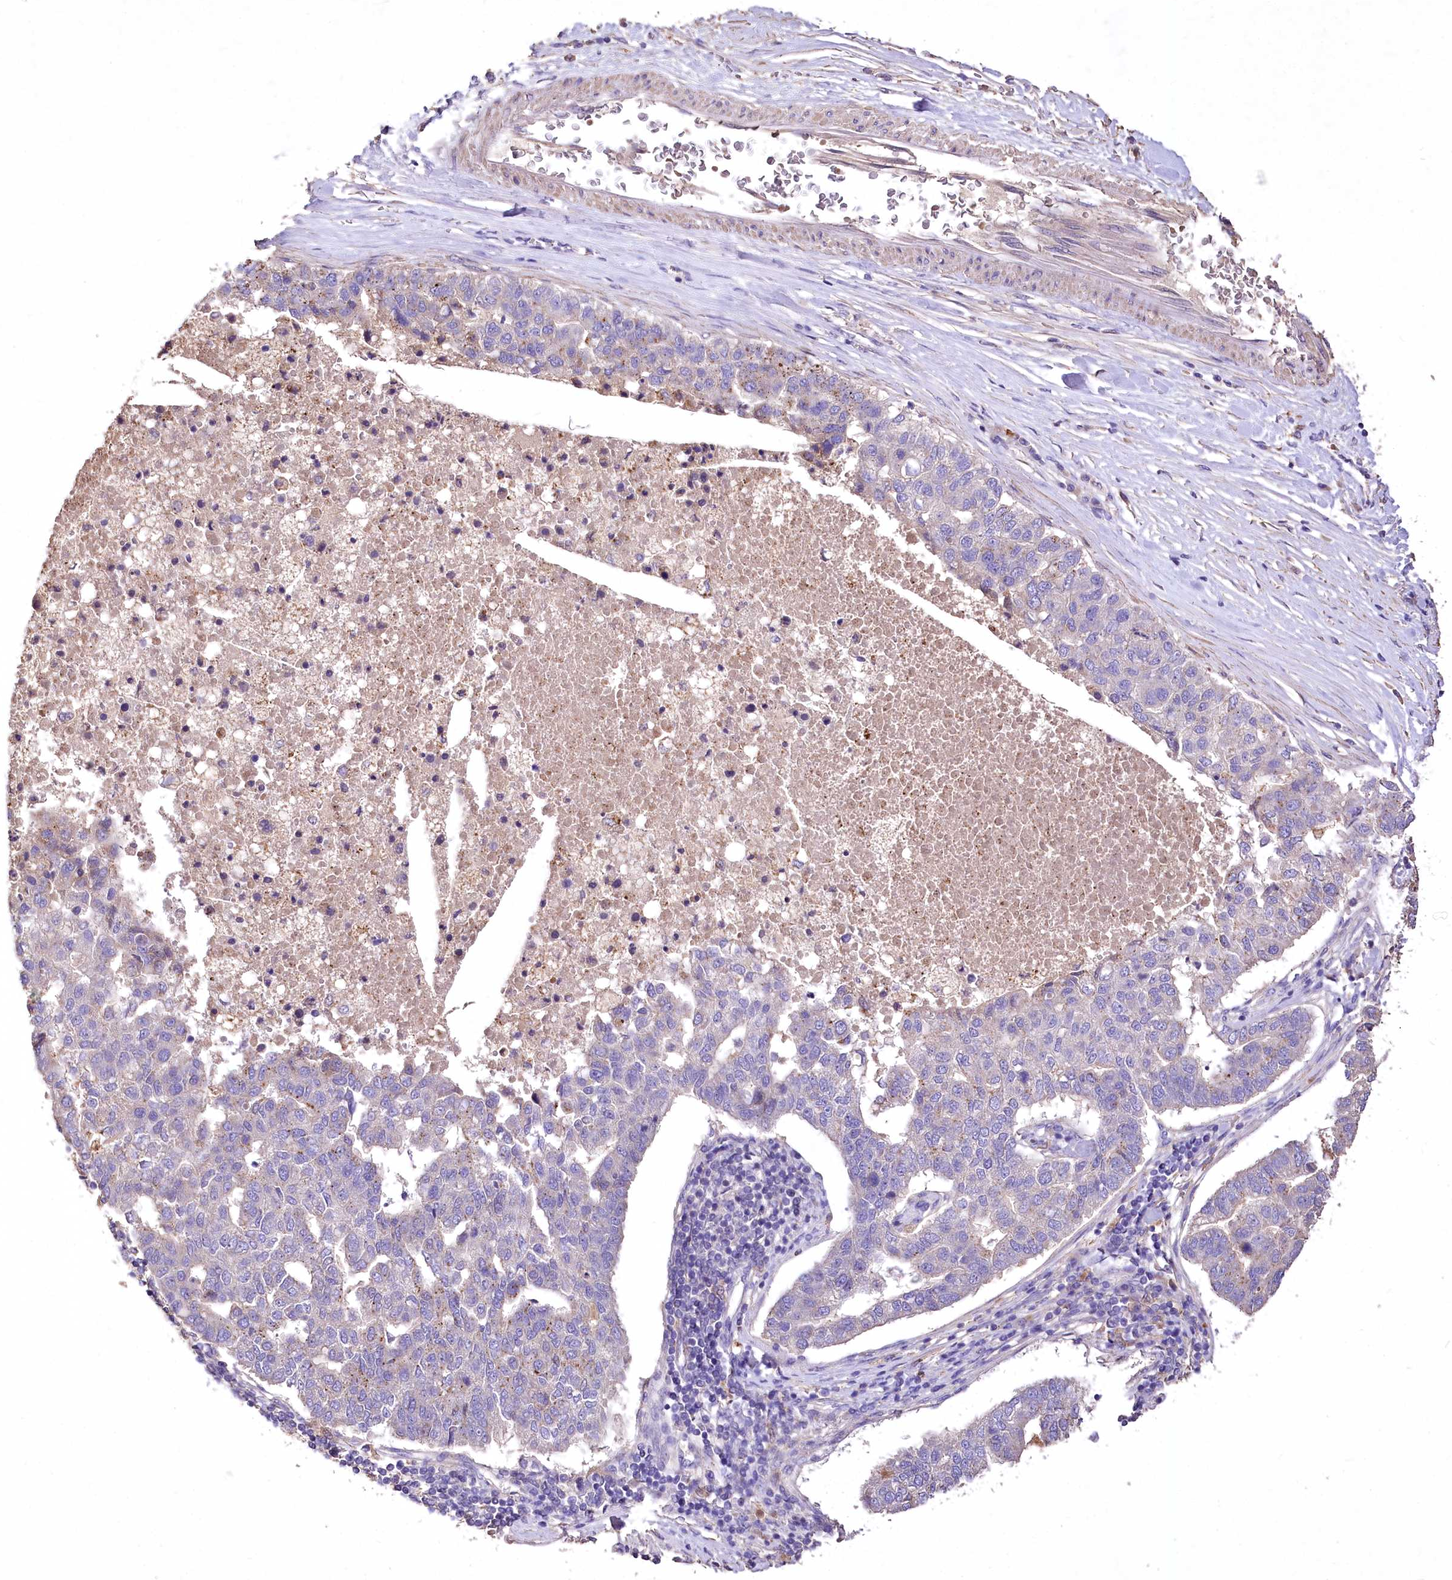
{"staining": {"intensity": "negative", "quantity": "none", "location": "none"}, "tissue": "pancreatic cancer", "cell_type": "Tumor cells", "image_type": "cancer", "snomed": [{"axis": "morphology", "description": "Adenocarcinoma, NOS"}, {"axis": "topography", "description": "Pancreas"}], "caption": "Tumor cells are negative for protein expression in human pancreatic cancer.", "gene": "PCYOX1L", "patient": {"sex": "female", "age": 61}}